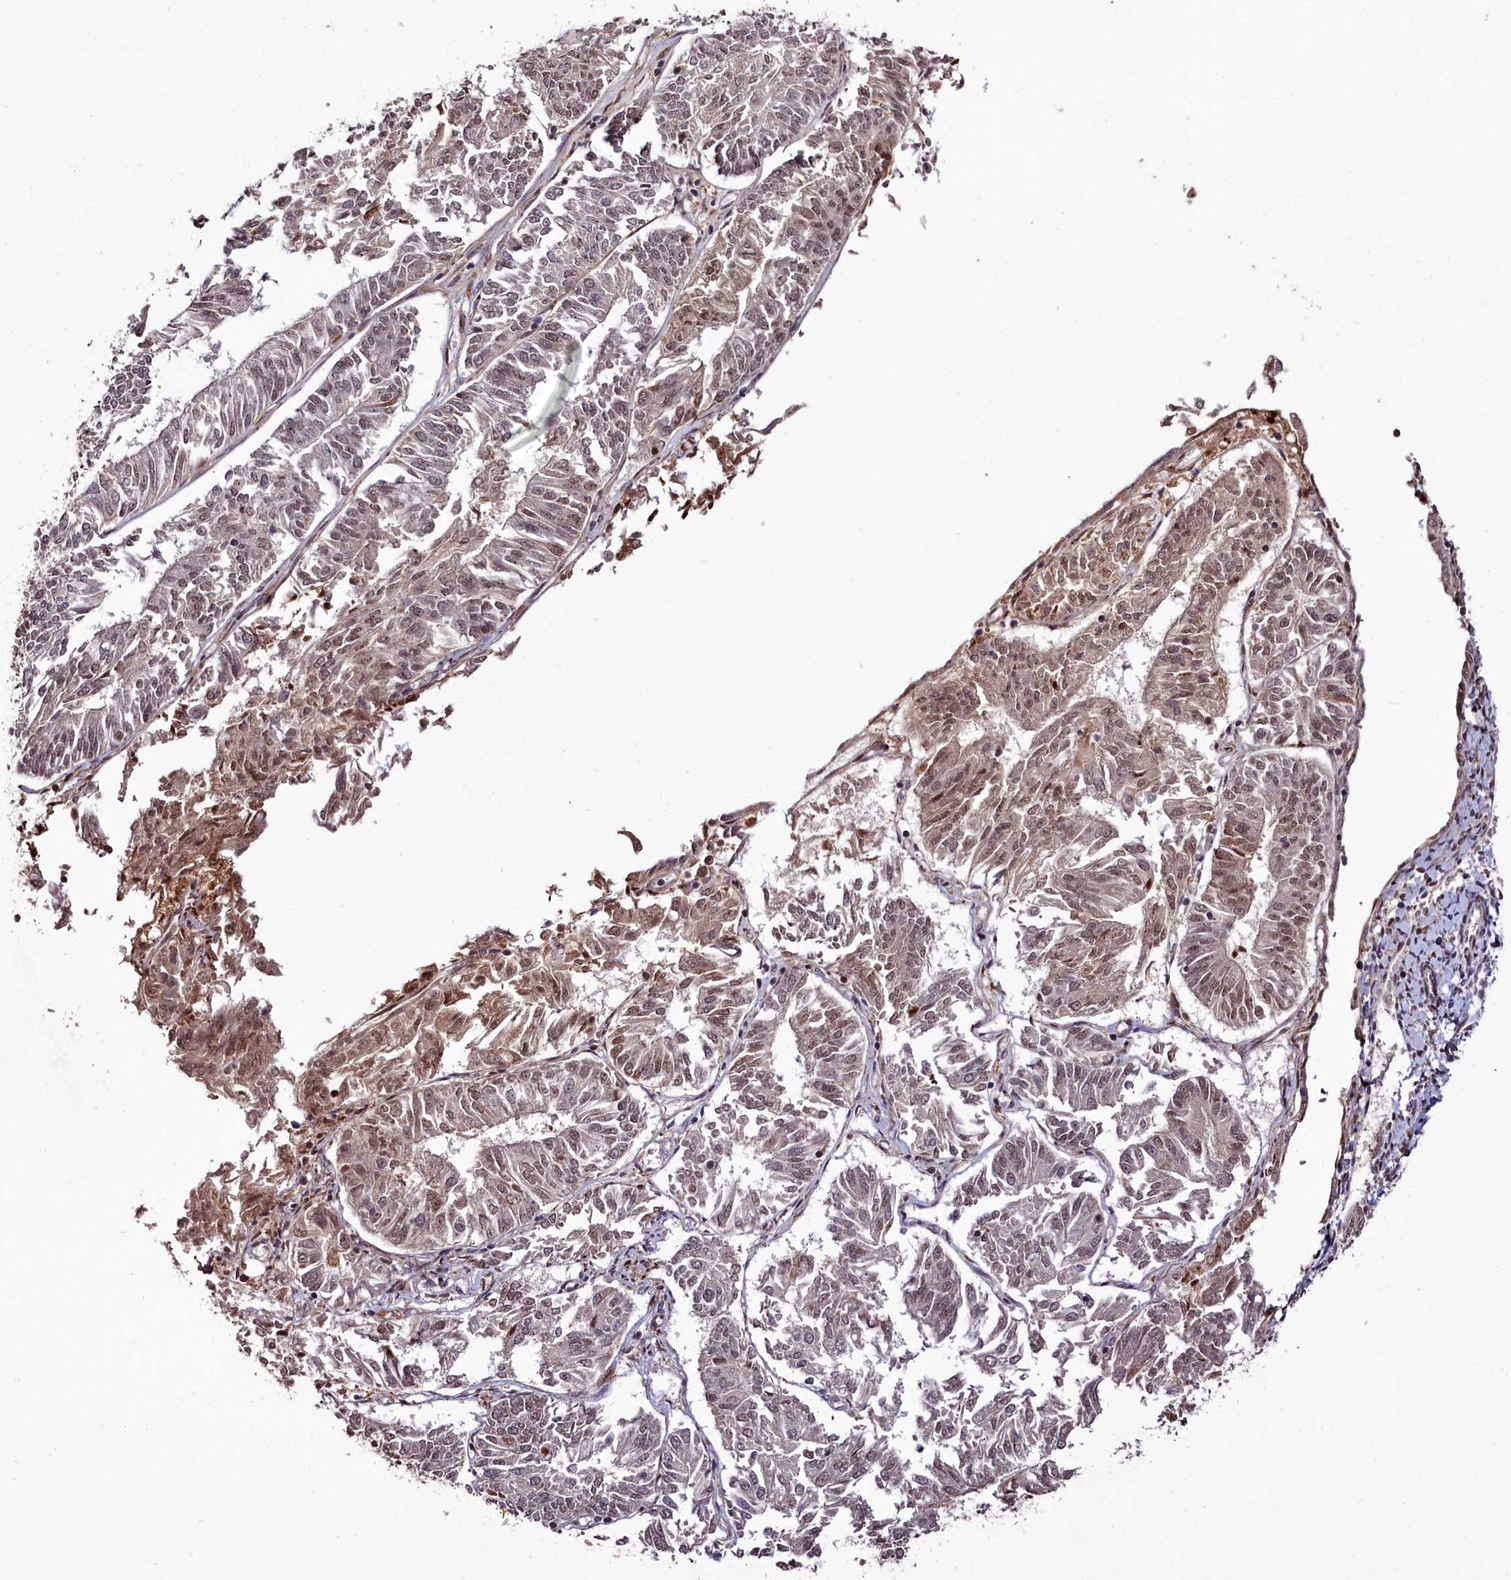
{"staining": {"intensity": "moderate", "quantity": ">75%", "location": "nuclear"}, "tissue": "endometrial cancer", "cell_type": "Tumor cells", "image_type": "cancer", "snomed": [{"axis": "morphology", "description": "Adenocarcinoma, NOS"}, {"axis": "topography", "description": "Endometrium"}], "caption": "DAB (3,3'-diaminobenzidine) immunohistochemical staining of endometrial adenocarcinoma demonstrates moderate nuclear protein positivity in approximately >75% of tumor cells.", "gene": "CXXC1", "patient": {"sex": "female", "age": 58}}